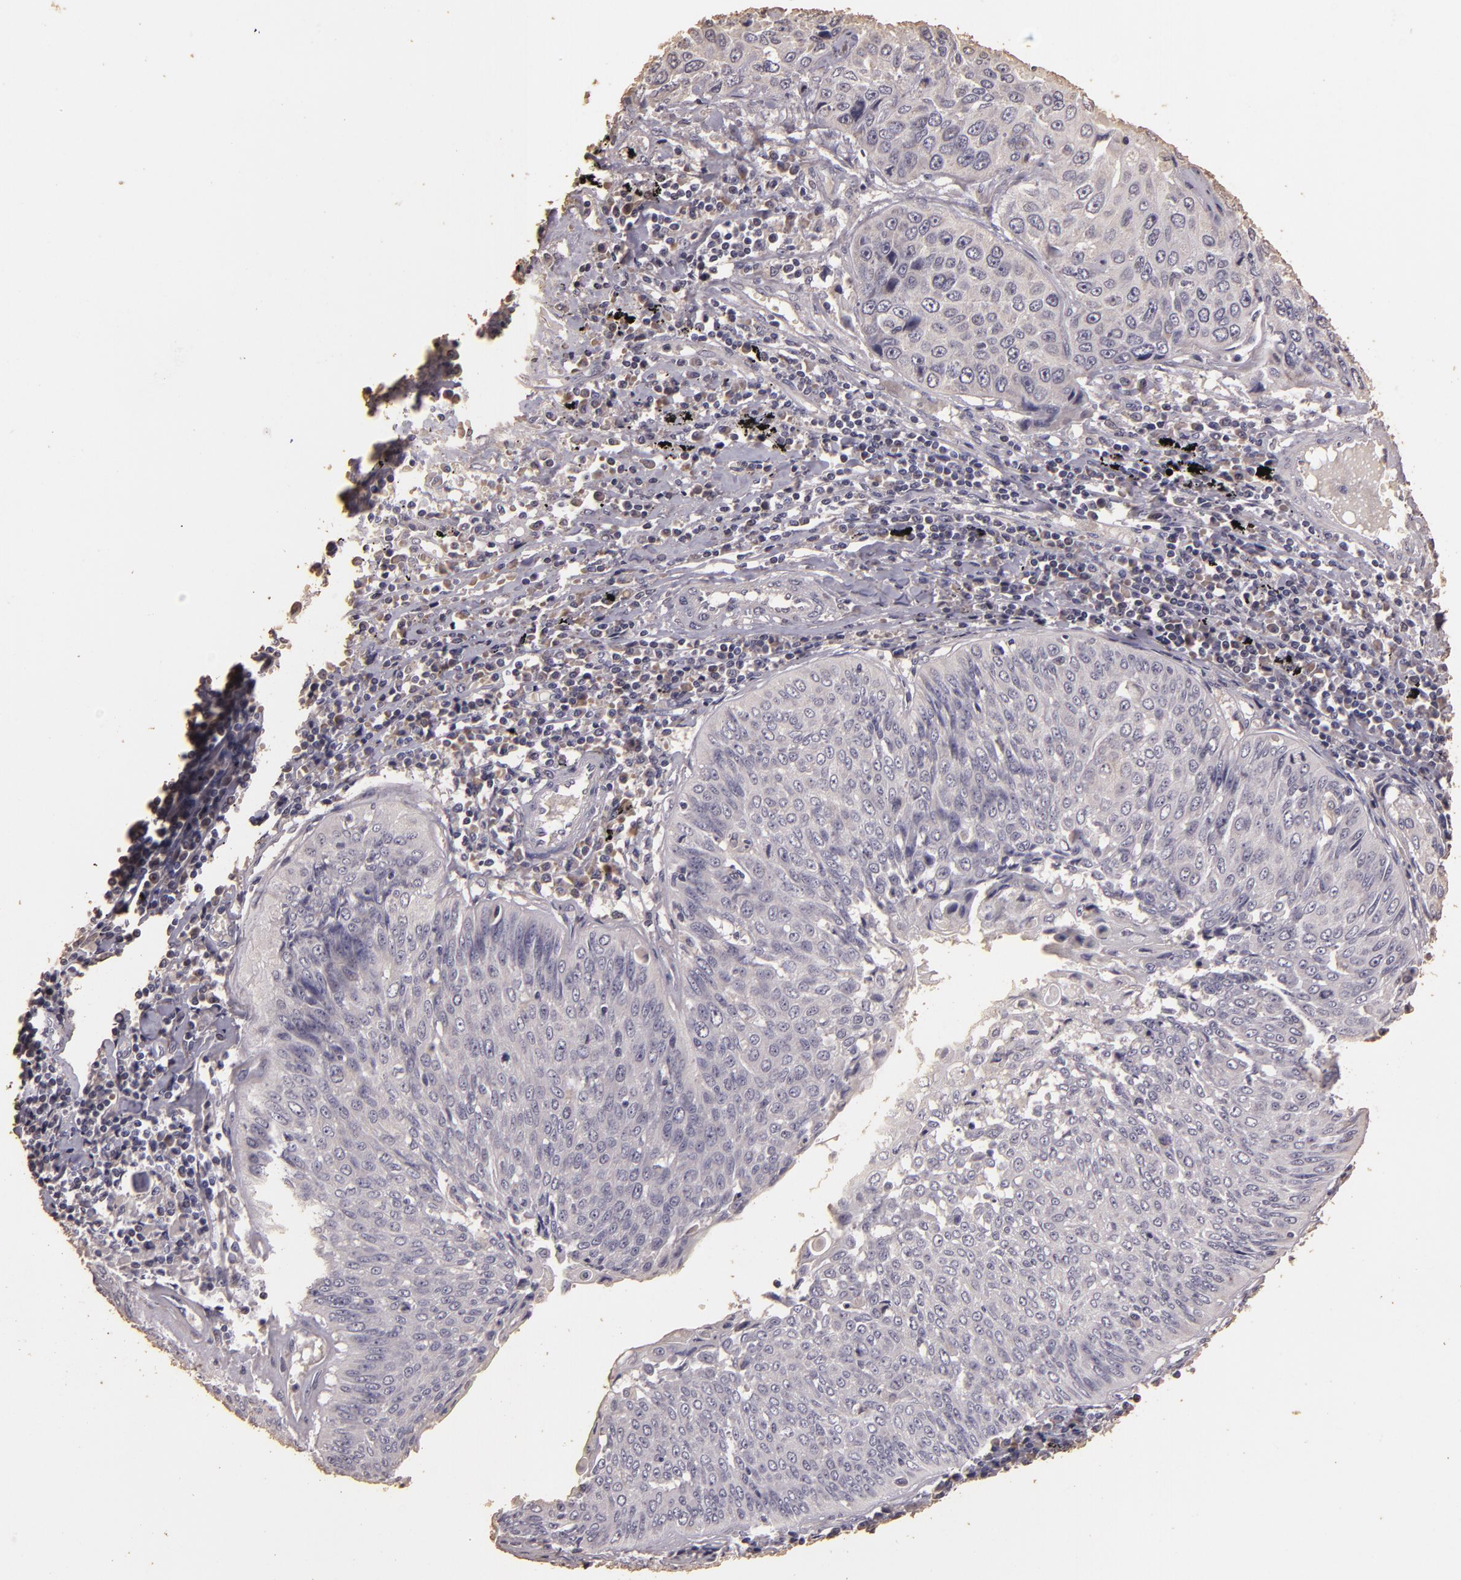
{"staining": {"intensity": "negative", "quantity": "none", "location": "none"}, "tissue": "lung cancer", "cell_type": "Tumor cells", "image_type": "cancer", "snomed": [{"axis": "morphology", "description": "Adenocarcinoma, NOS"}, {"axis": "topography", "description": "Lung"}], "caption": "Tumor cells show no significant staining in lung adenocarcinoma.", "gene": "BCL2L13", "patient": {"sex": "male", "age": 60}}